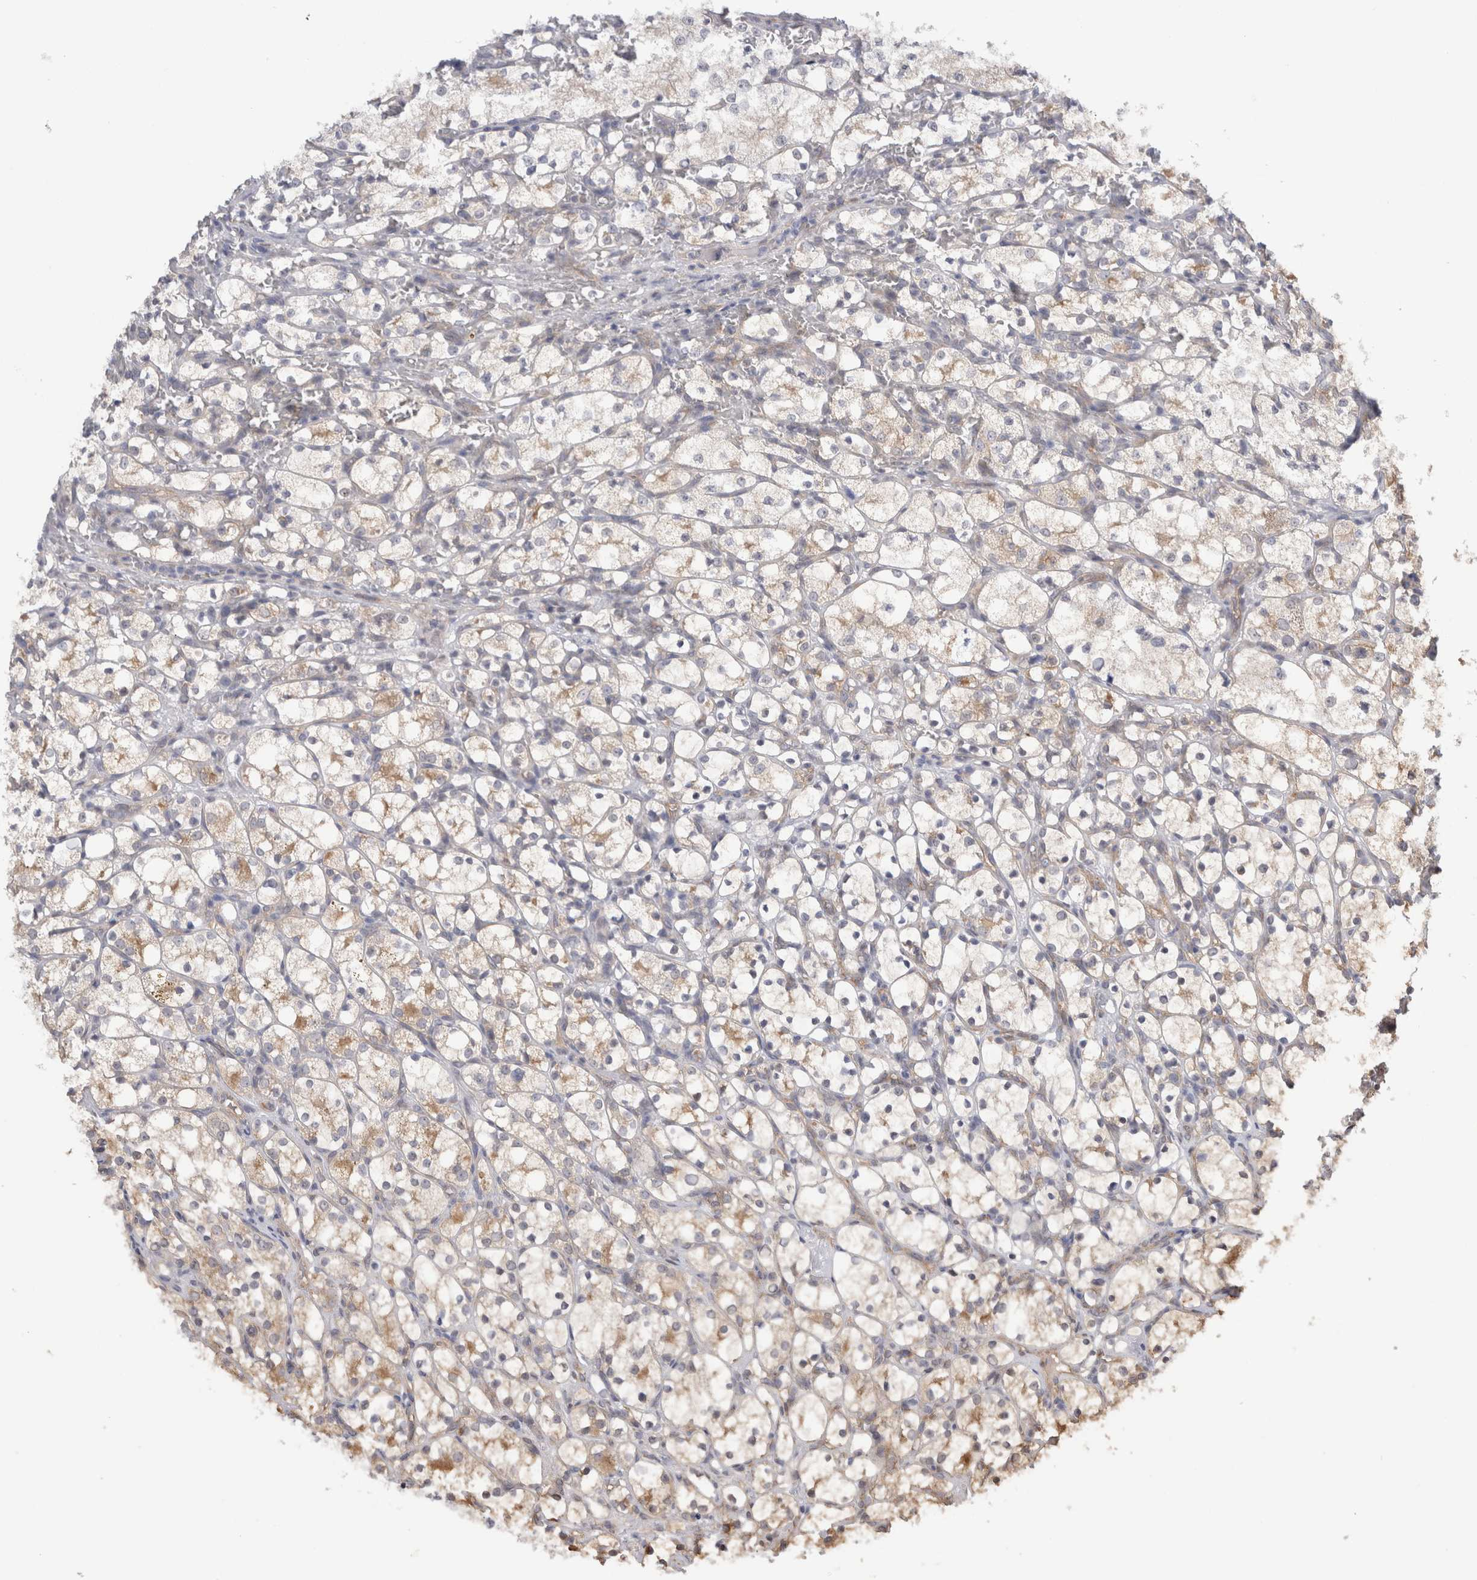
{"staining": {"intensity": "weak", "quantity": "<25%", "location": "cytoplasmic/membranous"}, "tissue": "renal cancer", "cell_type": "Tumor cells", "image_type": "cancer", "snomed": [{"axis": "morphology", "description": "Adenocarcinoma, NOS"}, {"axis": "topography", "description": "Kidney"}], "caption": "A high-resolution image shows immunohistochemistry (IHC) staining of renal cancer (adenocarcinoma), which shows no significant staining in tumor cells.", "gene": "TAFA5", "patient": {"sex": "female", "age": 69}}